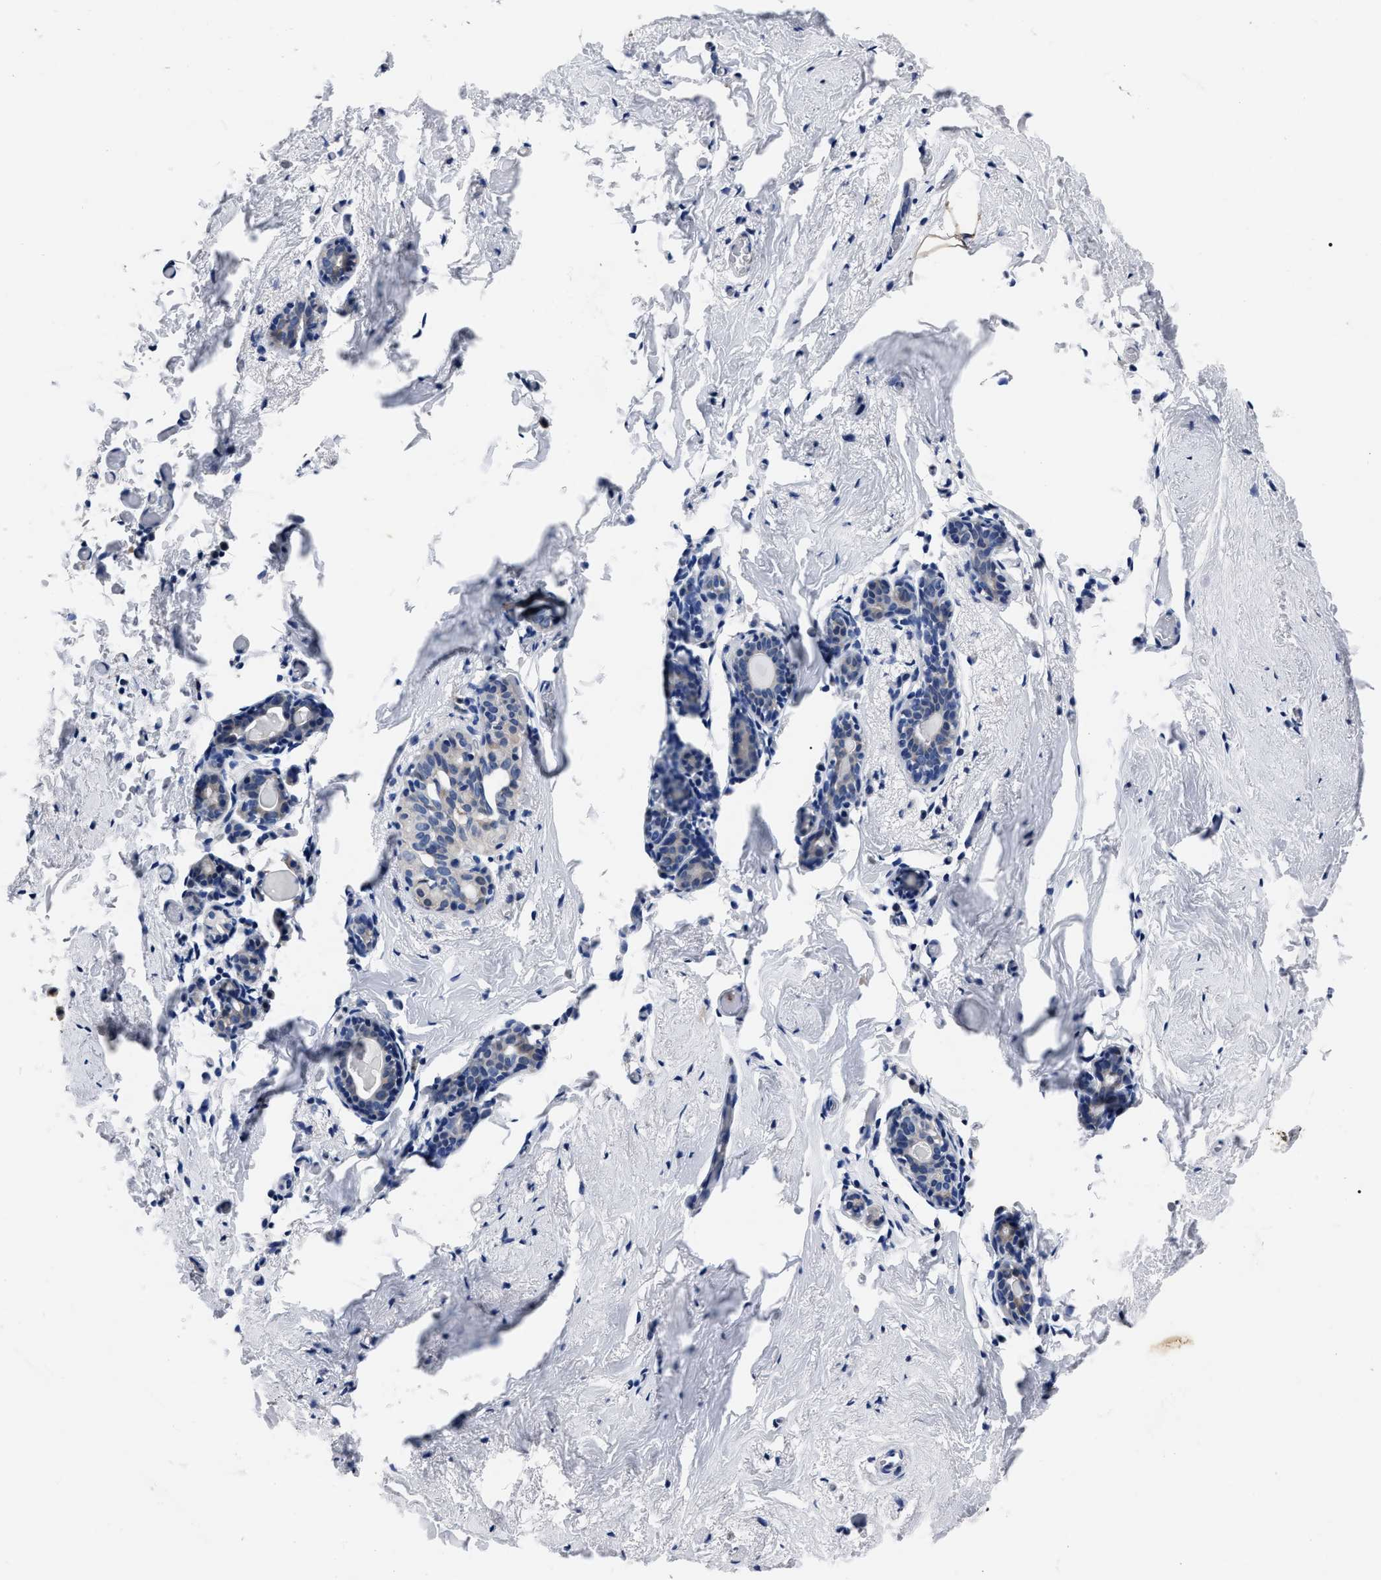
{"staining": {"intensity": "negative", "quantity": "none", "location": "none"}, "tissue": "breast", "cell_type": "Glandular cells", "image_type": "normal", "snomed": [{"axis": "morphology", "description": "Normal tissue, NOS"}, {"axis": "topography", "description": "Breast"}], "caption": "This is an immunohistochemistry photomicrograph of benign breast. There is no positivity in glandular cells.", "gene": "OR10G3", "patient": {"sex": "female", "age": 62}}